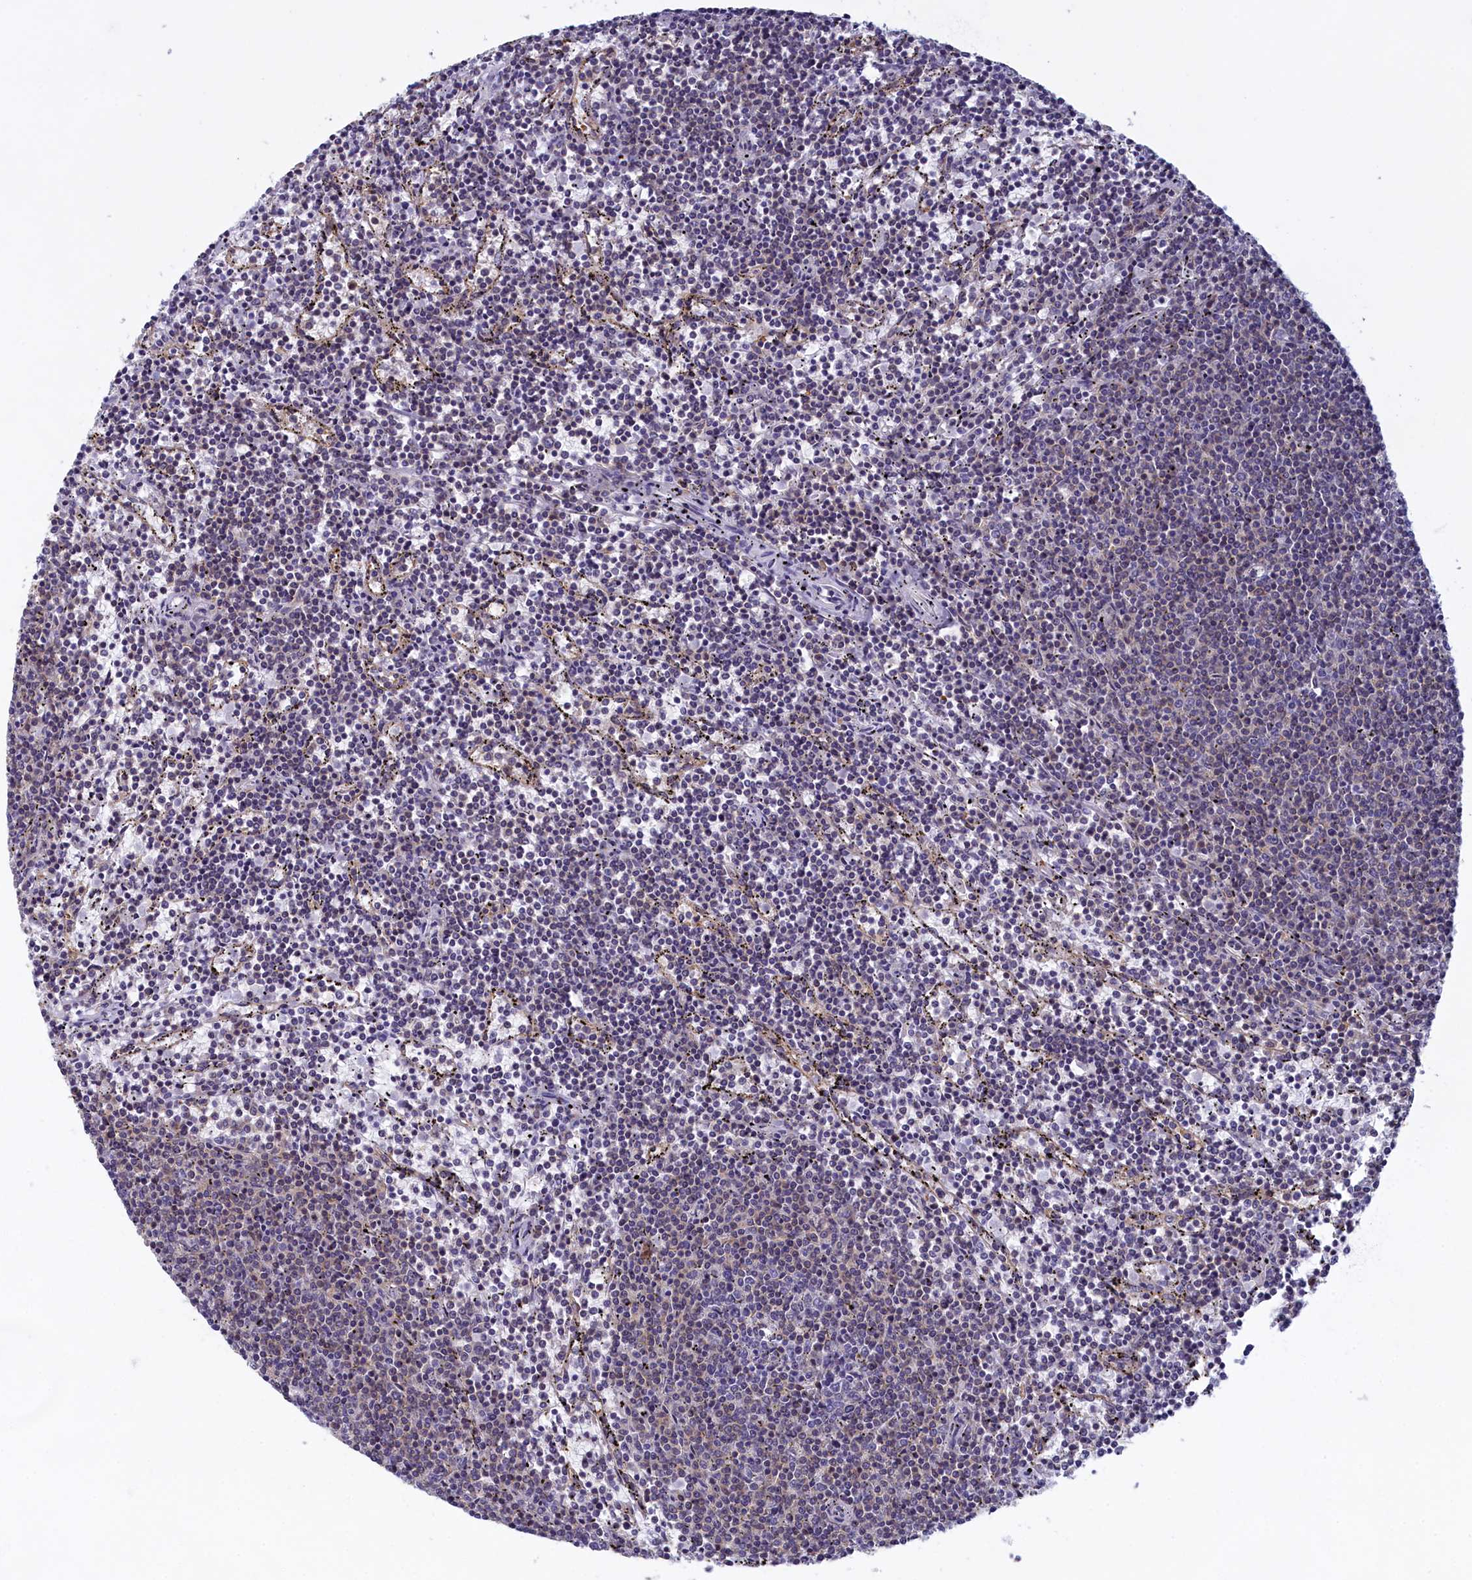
{"staining": {"intensity": "negative", "quantity": "none", "location": "none"}, "tissue": "lymphoma", "cell_type": "Tumor cells", "image_type": "cancer", "snomed": [{"axis": "morphology", "description": "Malignant lymphoma, non-Hodgkin's type, Low grade"}, {"axis": "topography", "description": "Spleen"}], "caption": "IHC micrograph of low-grade malignant lymphoma, non-Hodgkin's type stained for a protein (brown), which exhibits no expression in tumor cells.", "gene": "NOL10", "patient": {"sex": "female", "age": 50}}